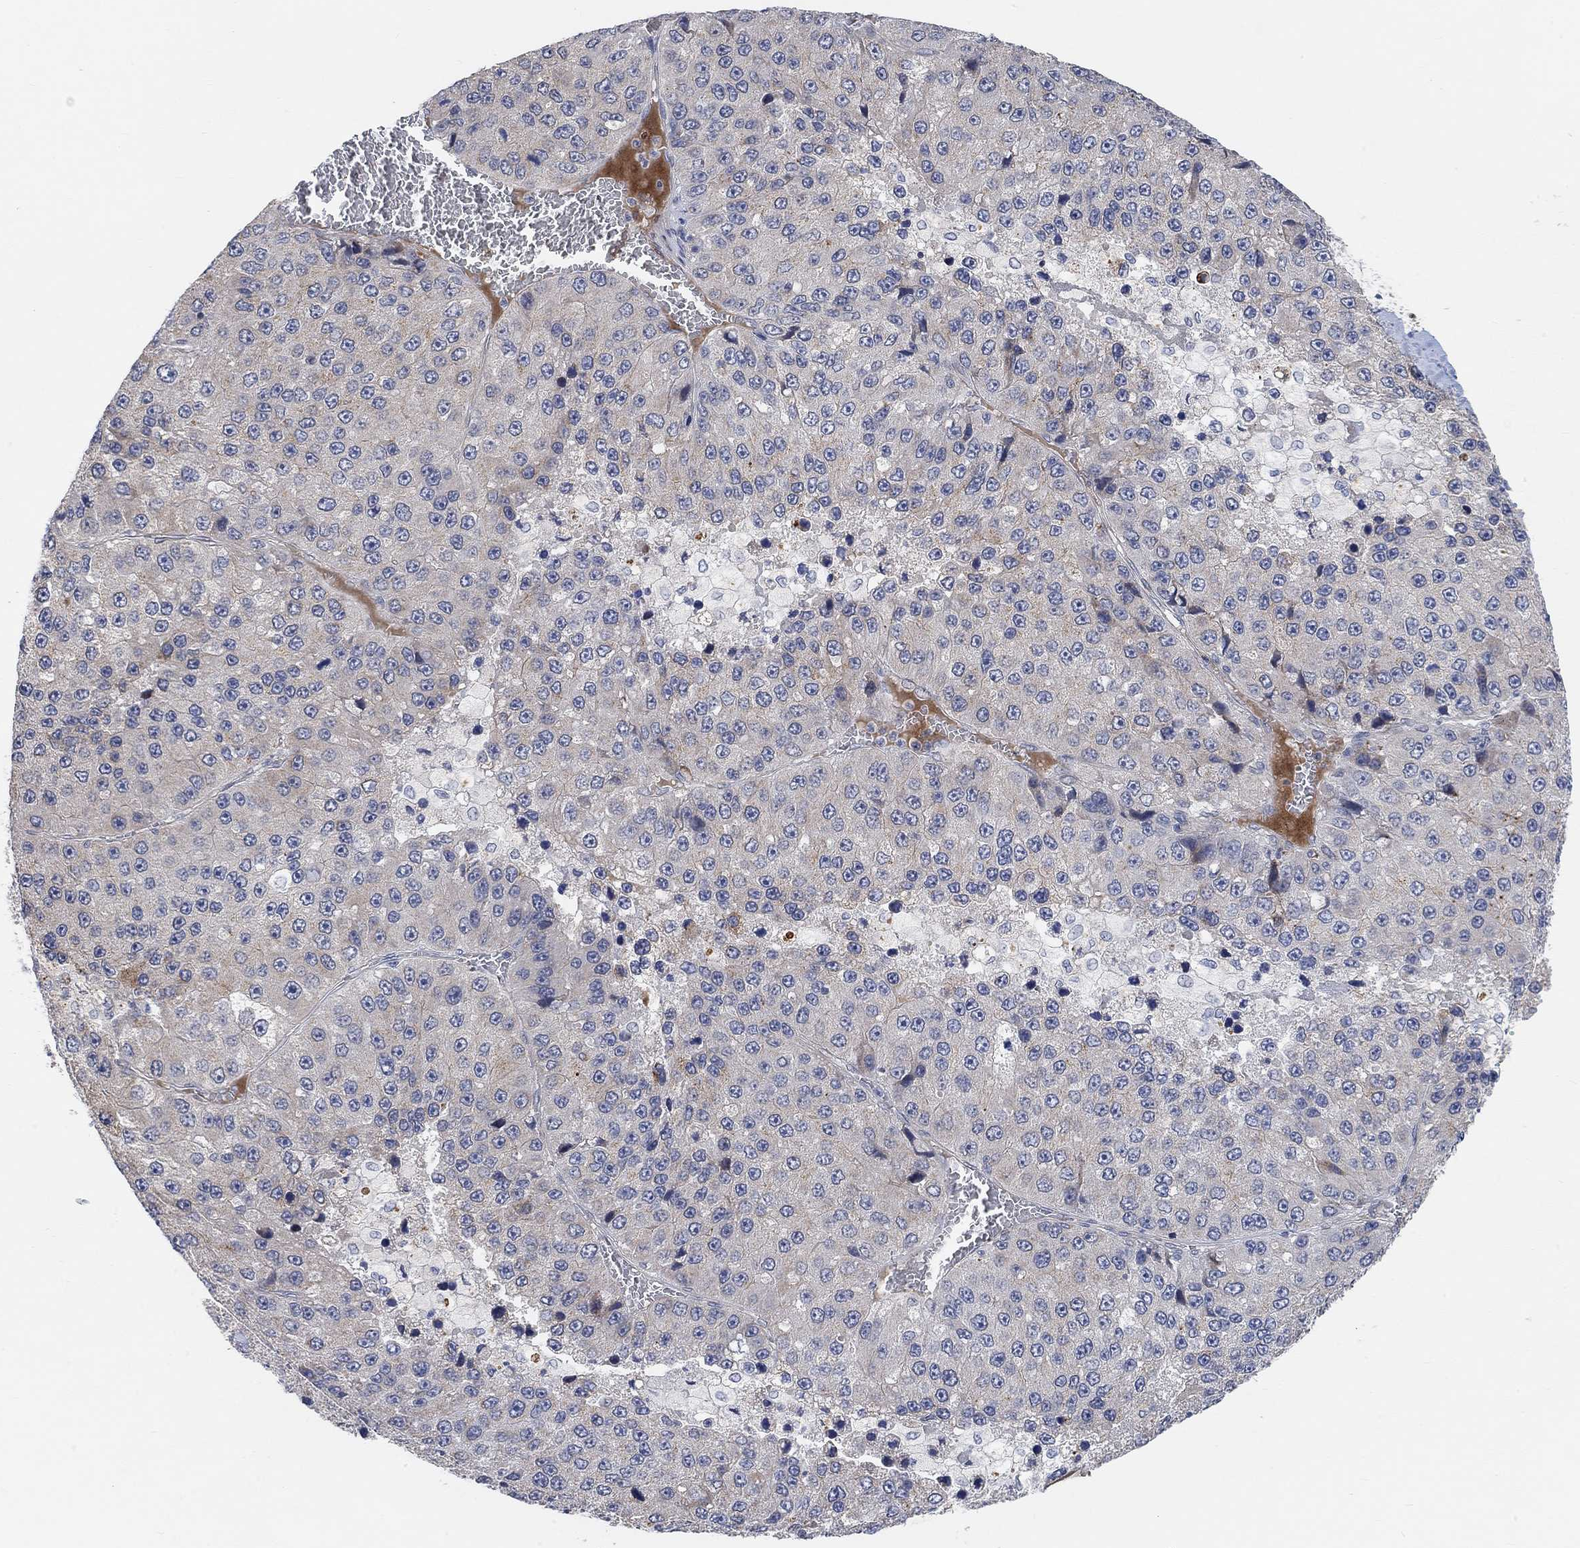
{"staining": {"intensity": "weak", "quantity": "25%-75%", "location": "cytoplasmic/membranous"}, "tissue": "liver cancer", "cell_type": "Tumor cells", "image_type": "cancer", "snomed": [{"axis": "morphology", "description": "Carcinoma, Hepatocellular, NOS"}, {"axis": "topography", "description": "Liver"}], "caption": "Hepatocellular carcinoma (liver) stained with immunohistochemistry (IHC) reveals weak cytoplasmic/membranous positivity in approximately 25%-75% of tumor cells.", "gene": "HCRTR1", "patient": {"sex": "female", "age": 73}}